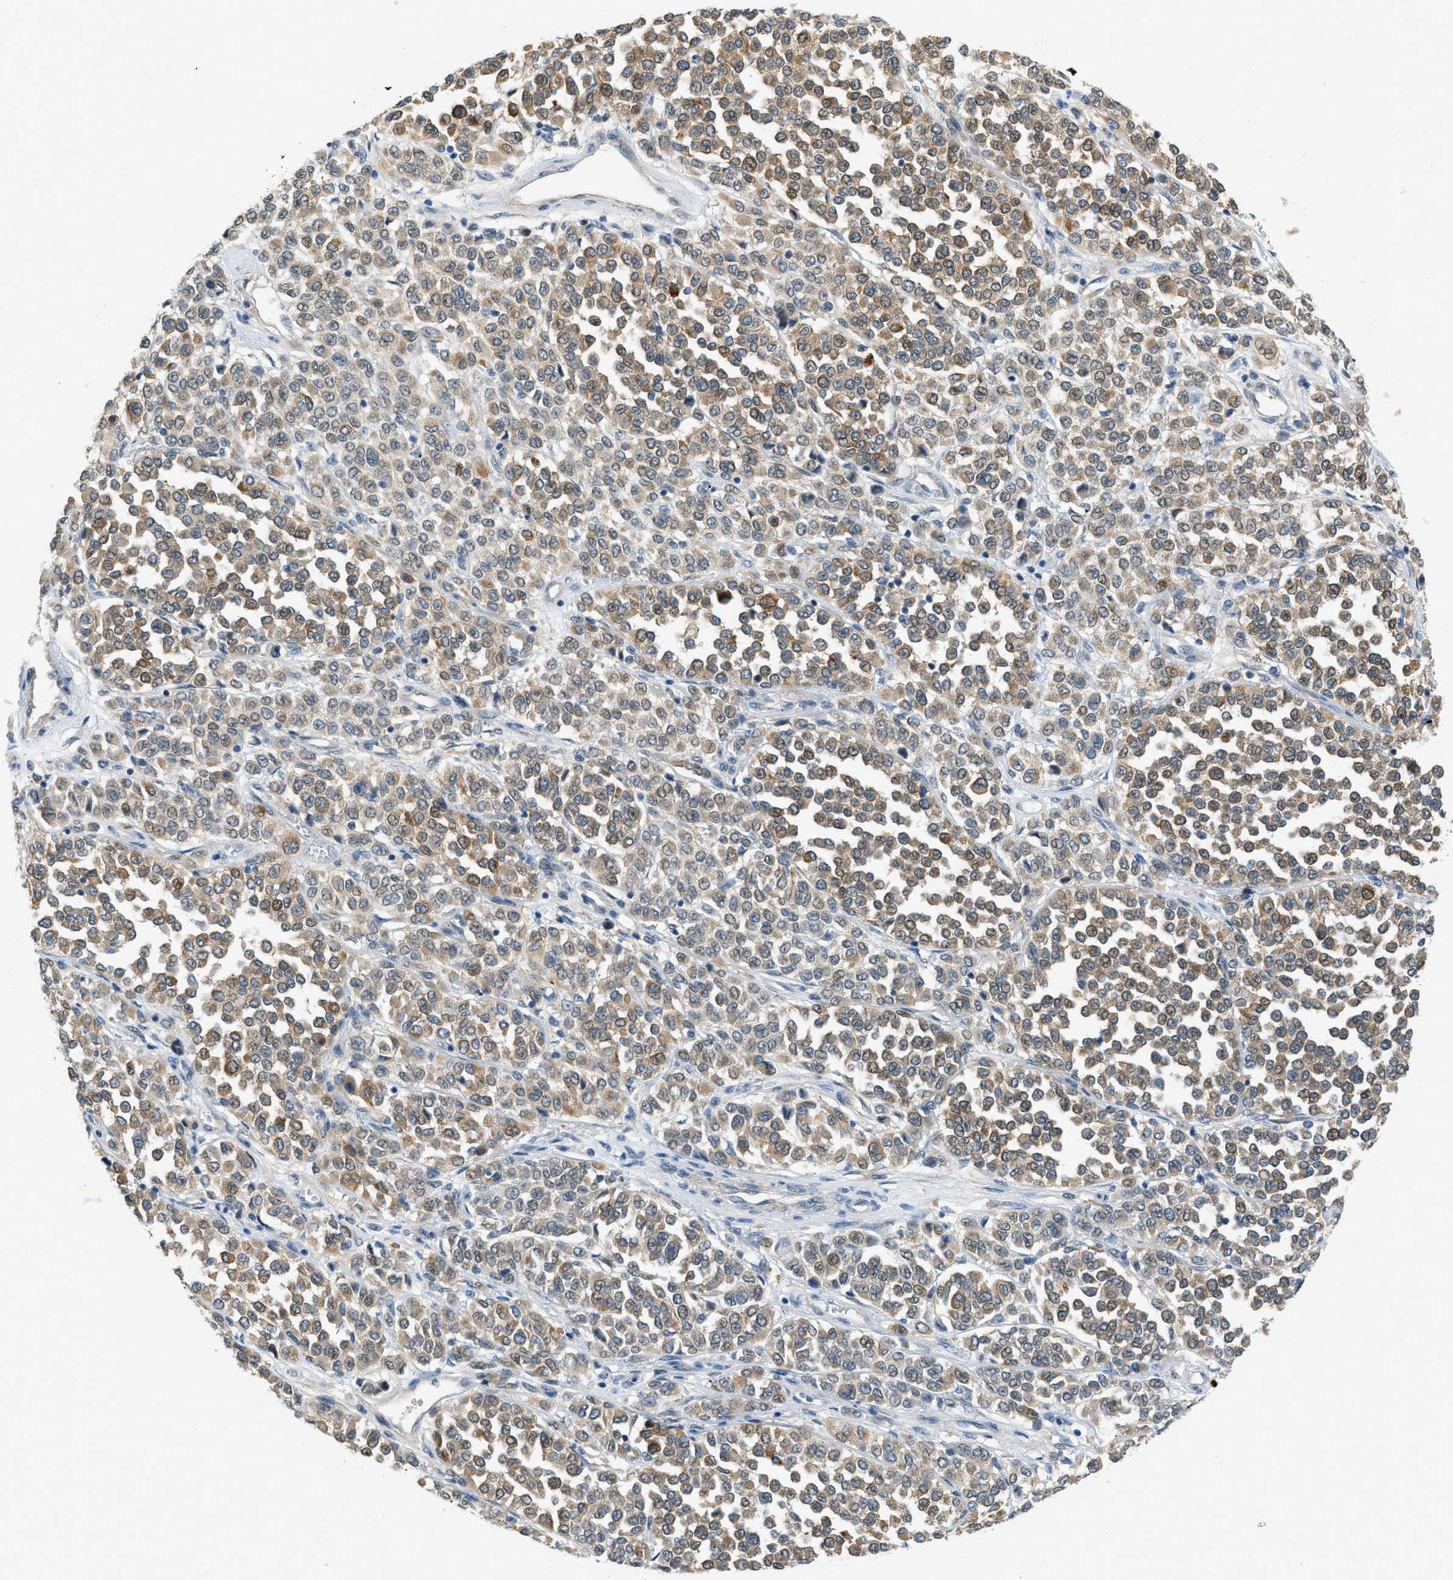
{"staining": {"intensity": "moderate", "quantity": ">75%", "location": "cytoplasmic/membranous"}, "tissue": "melanoma", "cell_type": "Tumor cells", "image_type": "cancer", "snomed": [{"axis": "morphology", "description": "Malignant melanoma, Metastatic site"}, {"axis": "topography", "description": "Pancreas"}], "caption": "Immunohistochemical staining of human melanoma demonstrates medium levels of moderate cytoplasmic/membranous positivity in about >75% of tumor cells. (DAB IHC, brown staining for protein, blue staining for nuclei).", "gene": "NME8", "patient": {"sex": "female", "age": 30}}